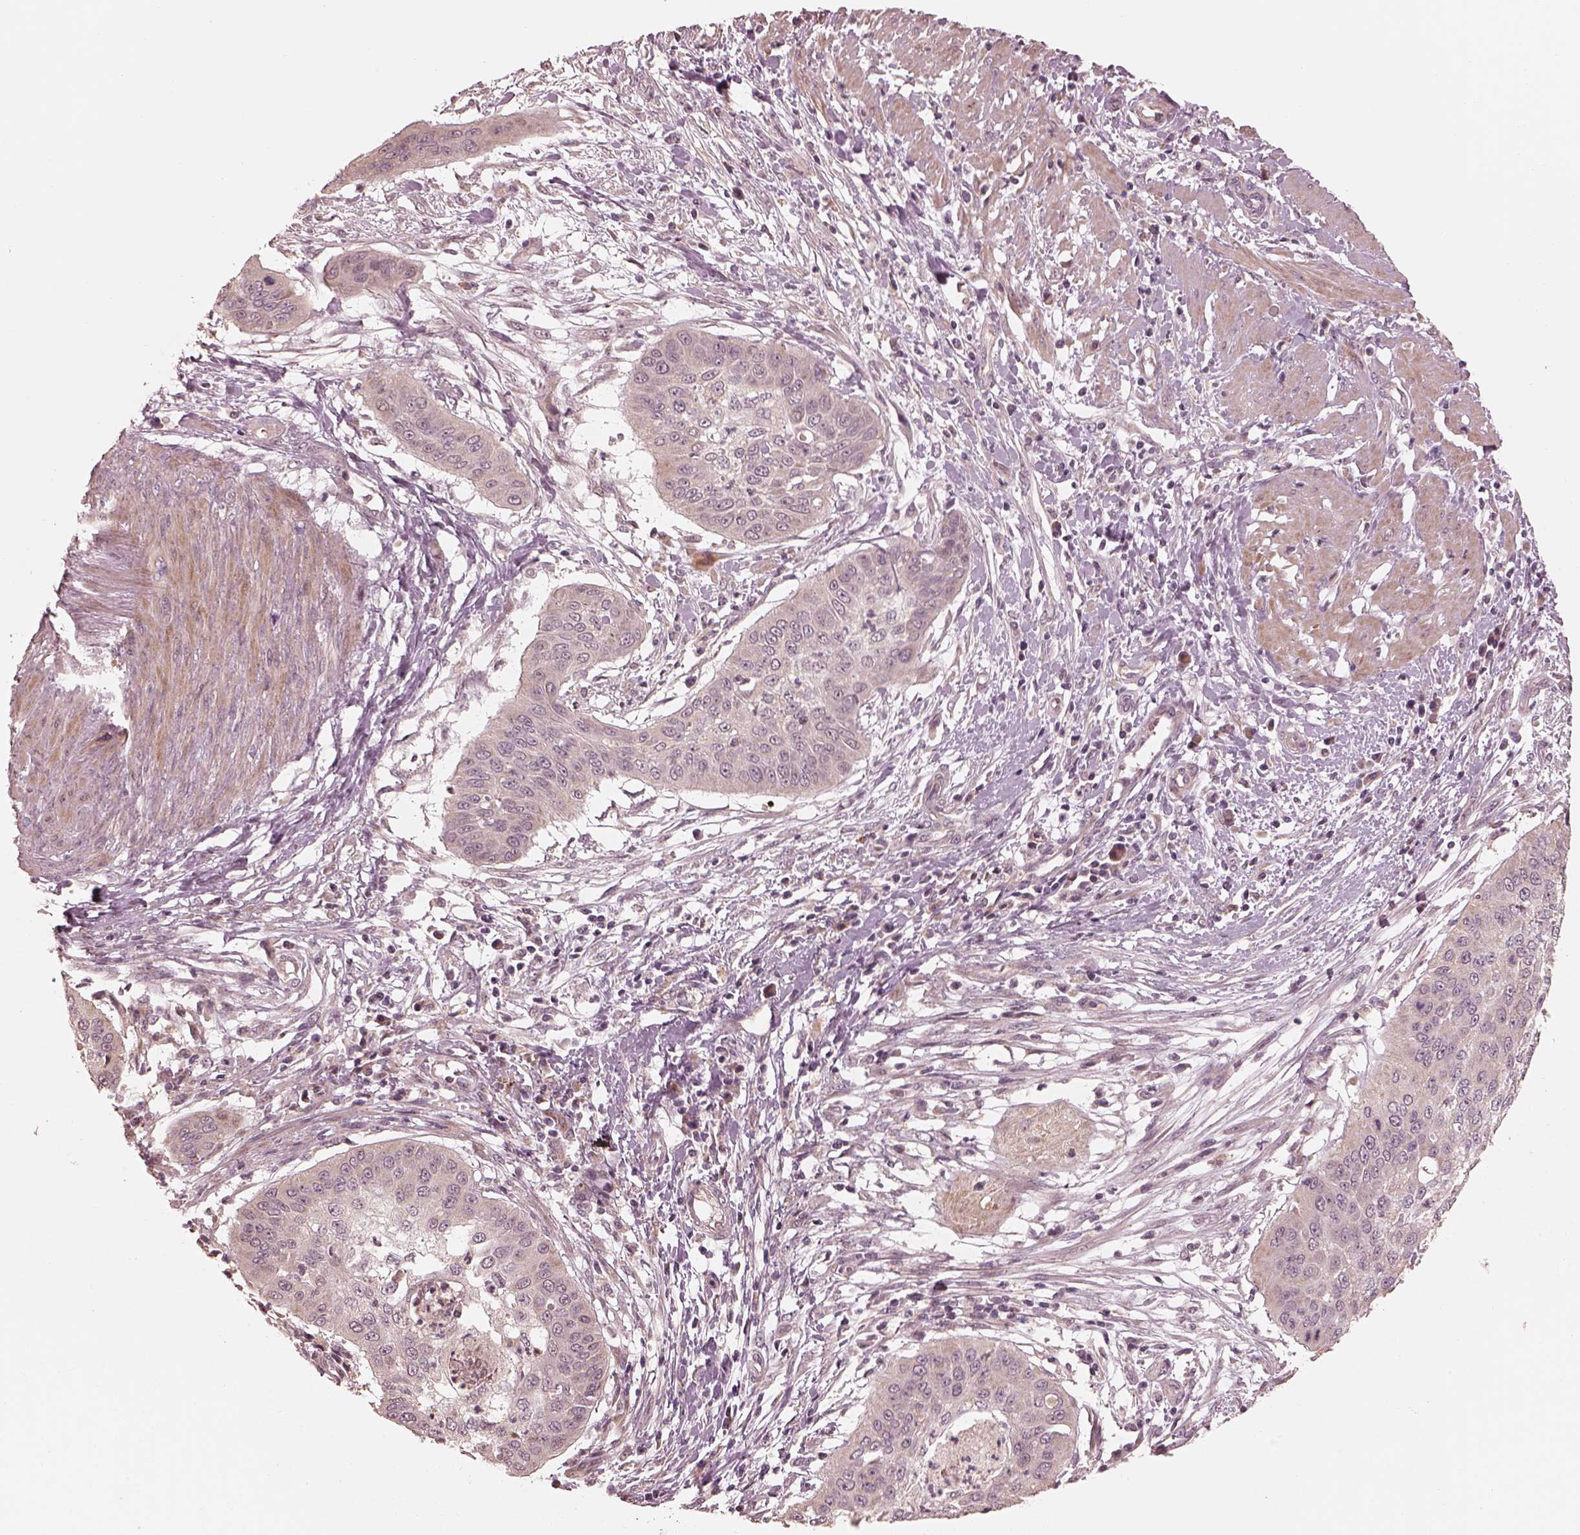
{"staining": {"intensity": "negative", "quantity": "none", "location": "none"}, "tissue": "cervical cancer", "cell_type": "Tumor cells", "image_type": "cancer", "snomed": [{"axis": "morphology", "description": "Squamous cell carcinoma, NOS"}, {"axis": "topography", "description": "Cervix"}], "caption": "An immunohistochemistry (IHC) image of cervical cancer (squamous cell carcinoma) is shown. There is no staining in tumor cells of cervical cancer (squamous cell carcinoma).", "gene": "SLC25A46", "patient": {"sex": "female", "age": 39}}